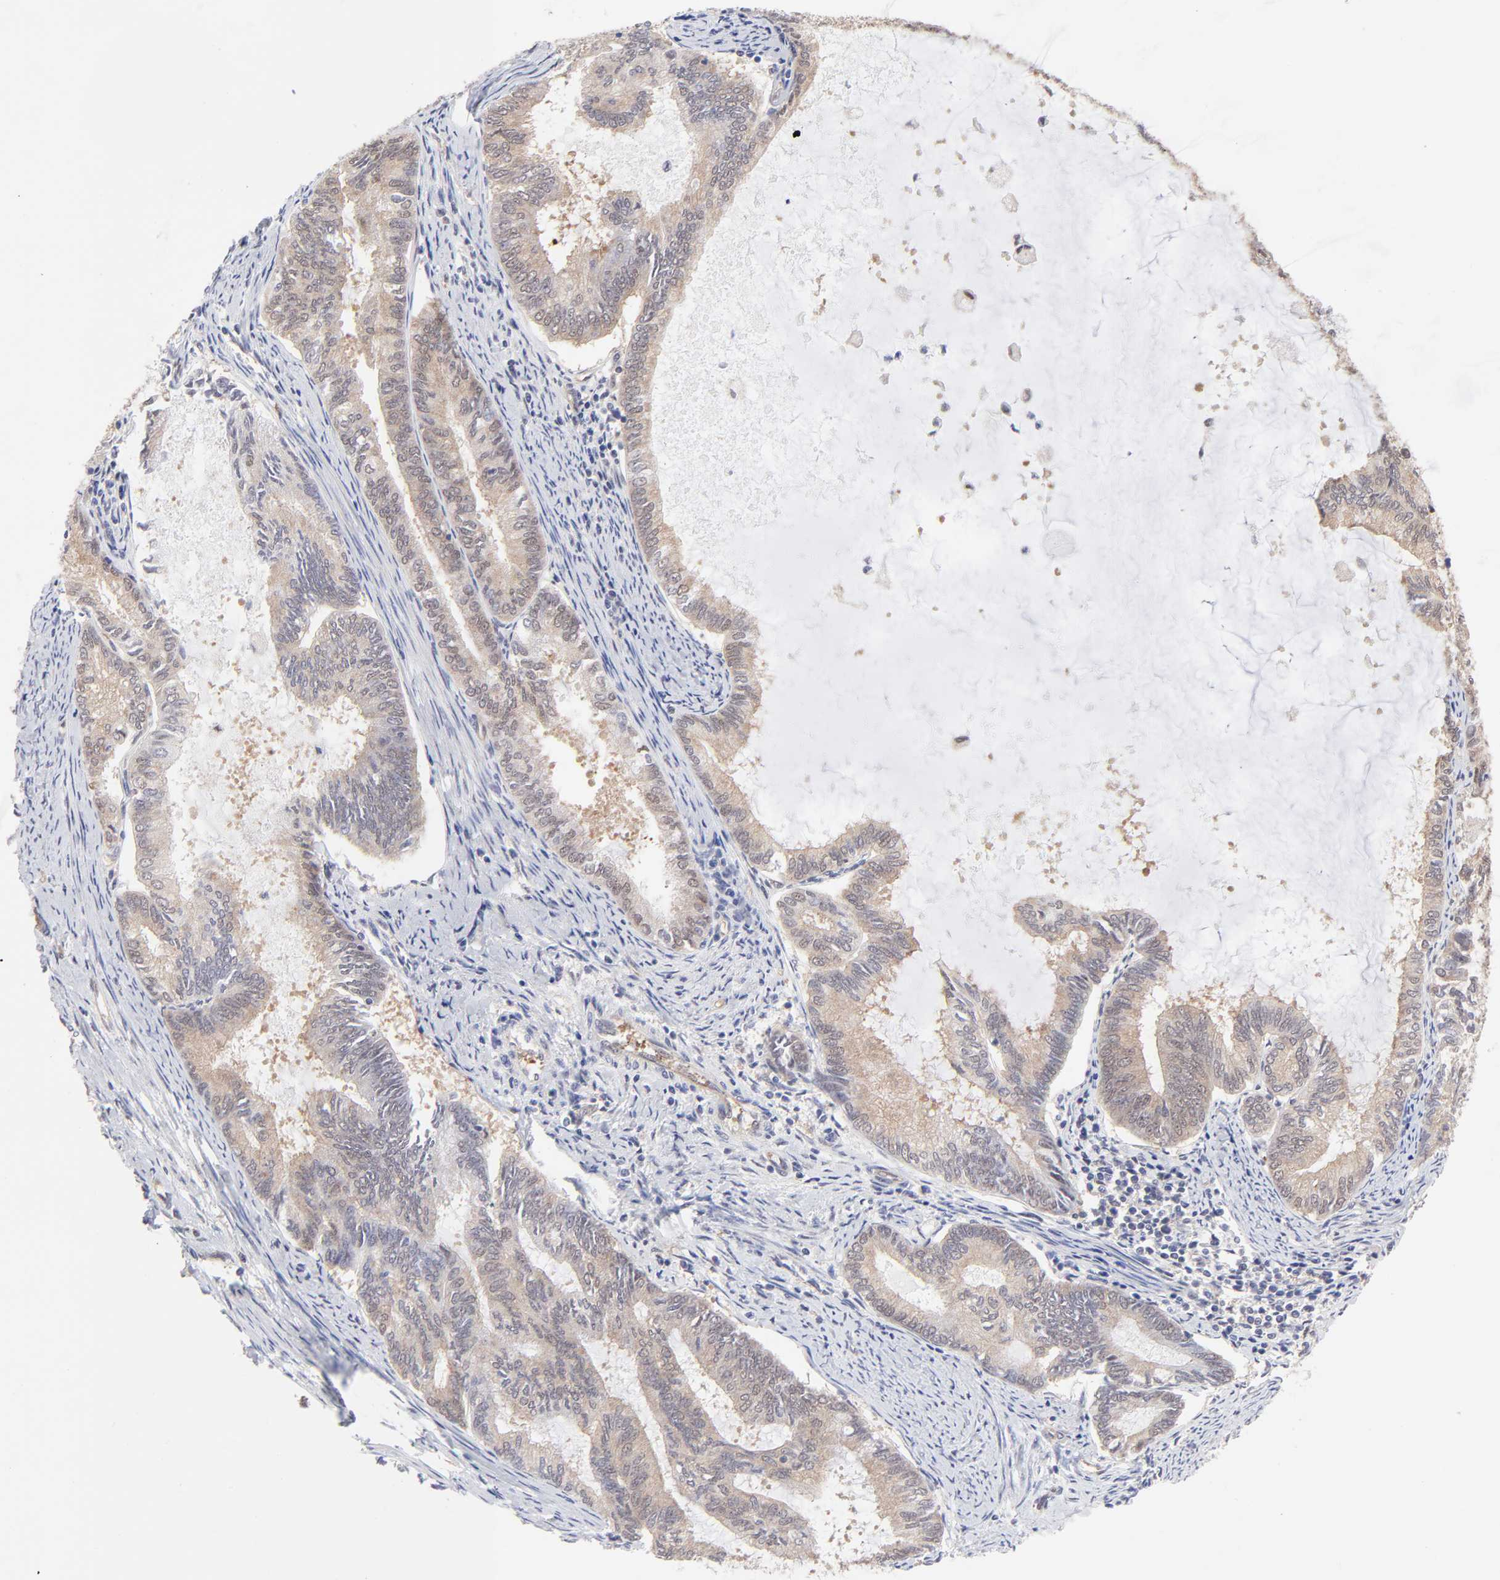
{"staining": {"intensity": "weak", "quantity": ">75%", "location": "cytoplasmic/membranous"}, "tissue": "endometrial cancer", "cell_type": "Tumor cells", "image_type": "cancer", "snomed": [{"axis": "morphology", "description": "Adenocarcinoma, NOS"}, {"axis": "topography", "description": "Endometrium"}], "caption": "Human endometrial adenocarcinoma stained with a protein marker demonstrates weak staining in tumor cells.", "gene": "PSMC4", "patient": {"sex": "female", "age": 86}}